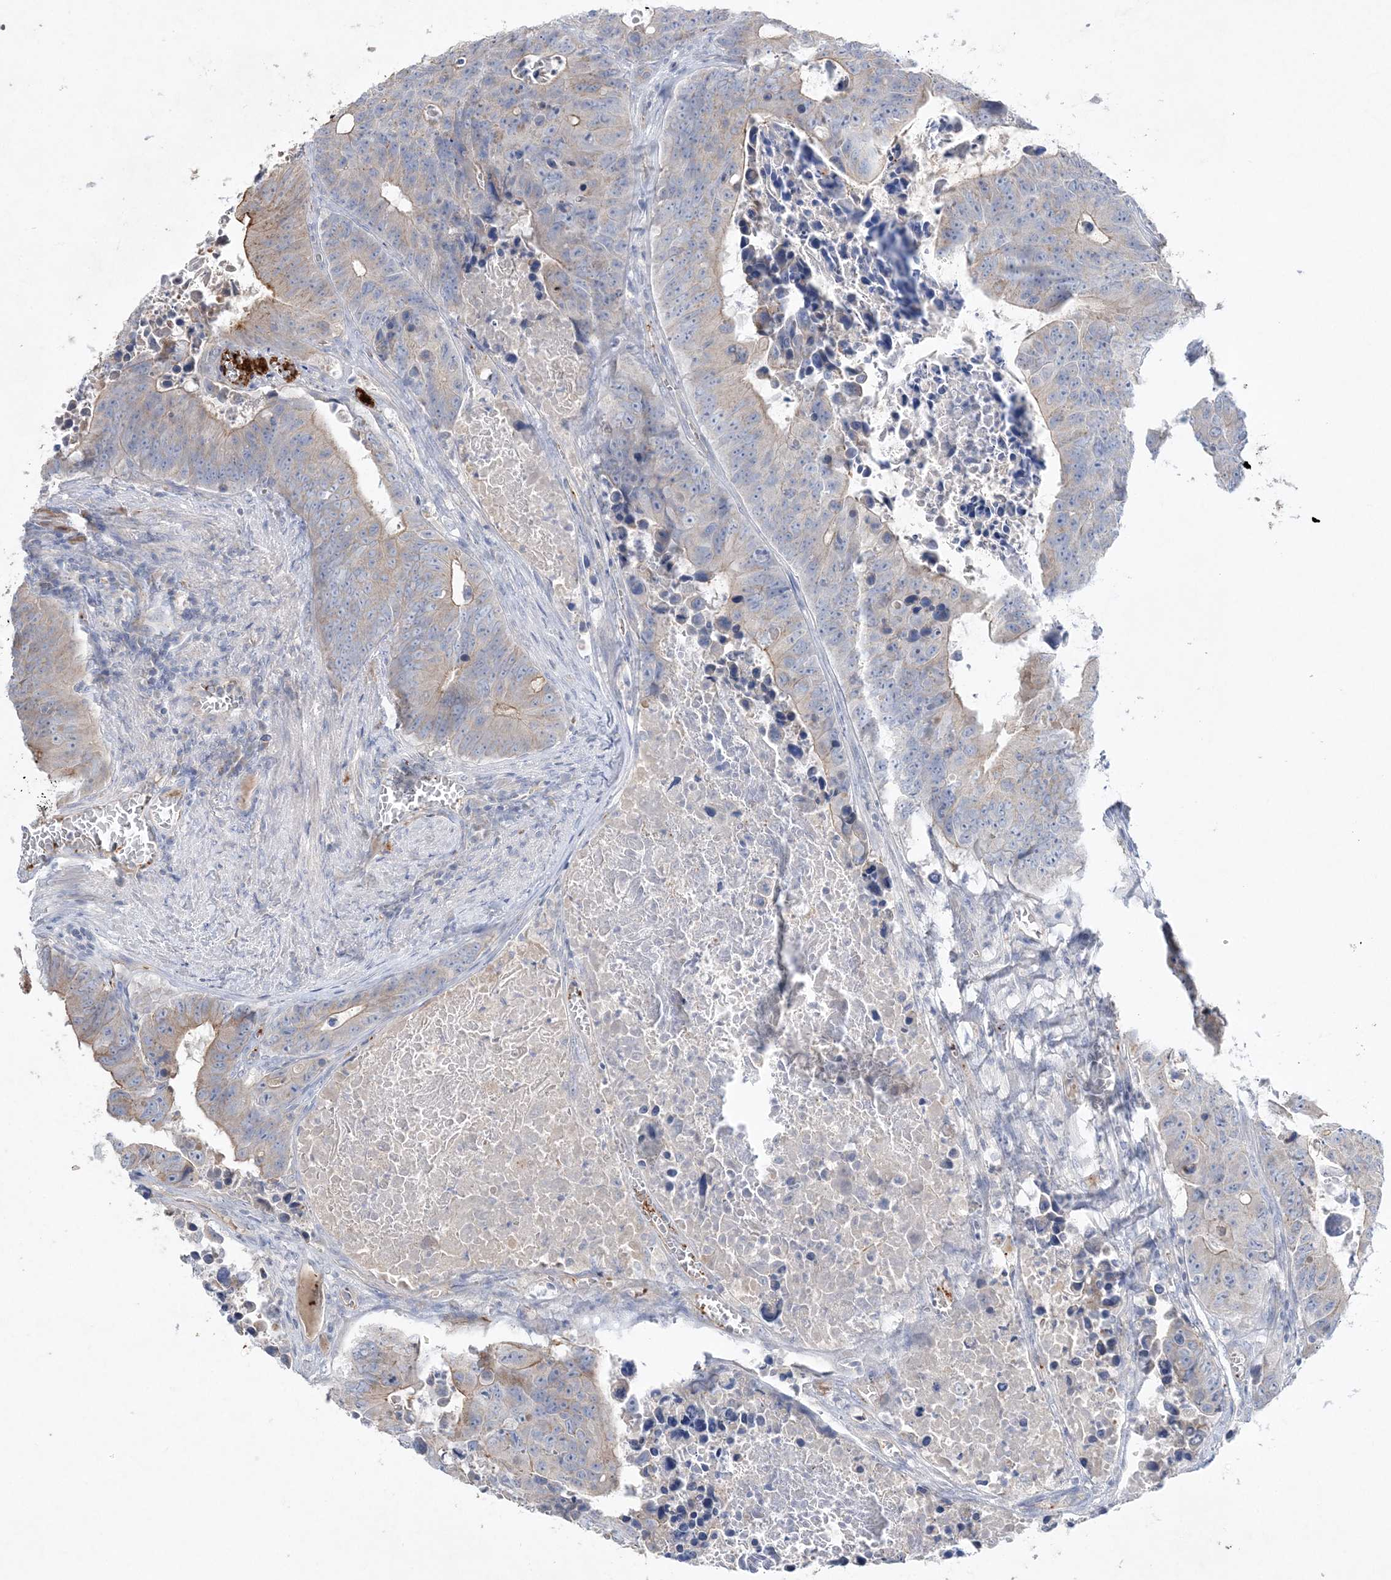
{"staining": {"intensity": "moderate", "quantity": "<25%", "location": "cytoplasmic/membranous"}, "tissue": "colorectal cancer", "cell_type": "Tumor cells", "image_type": "cancer", "snomed": [{"axis": "morphology", "description": "Adenocarcinoma, NOS"}, {"axis": "topography", "description": "Colon"}], "caption": "Colorectal adenocarcinoma stained with a brown dye reveals moderate cytoplasmic/membranous positive expression in about <25% of tumor cells.", "gene": "ADCK2", "patient": {"sex": "male", "age": 87}}